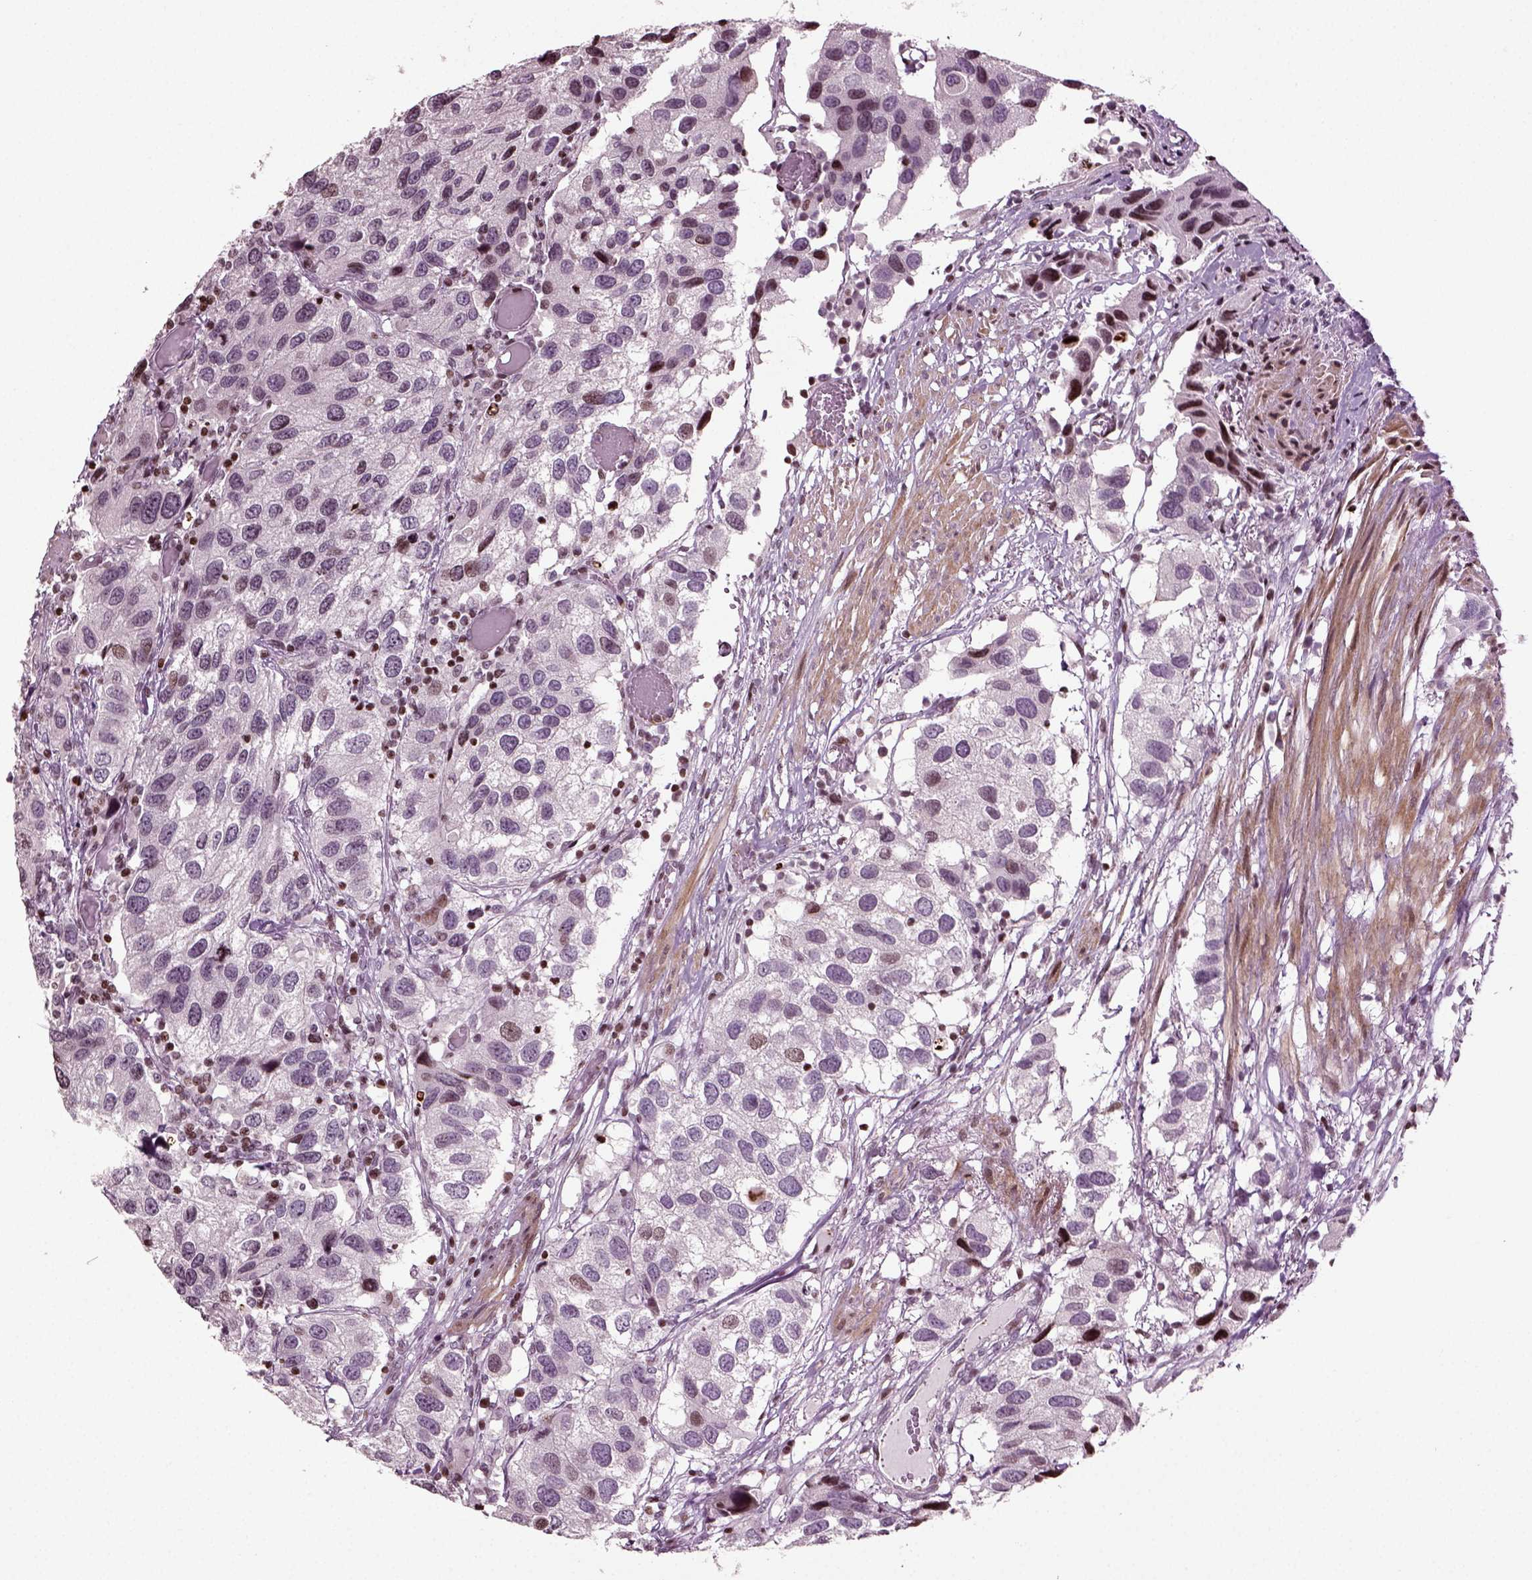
{"staining": {"intensity": "moderate", "quantity": "<25%", "location": "nuclear"}, "tissue": "urothelial cancer", "cell_type": "Tumor cells", "image_type": "cancer", "snomed": [{"axis": "morphology", "description": "Urothelial carcinoma, High grade"}, {"axis": "topography", "description": "Urinary bladder"}], "caption": "A brown stain highlights moderate nuclear positivity of a protein in human urothelial cancer tumor cells.", "gene": "HEYL", "patient": {"sex": "male", "age": 79}}